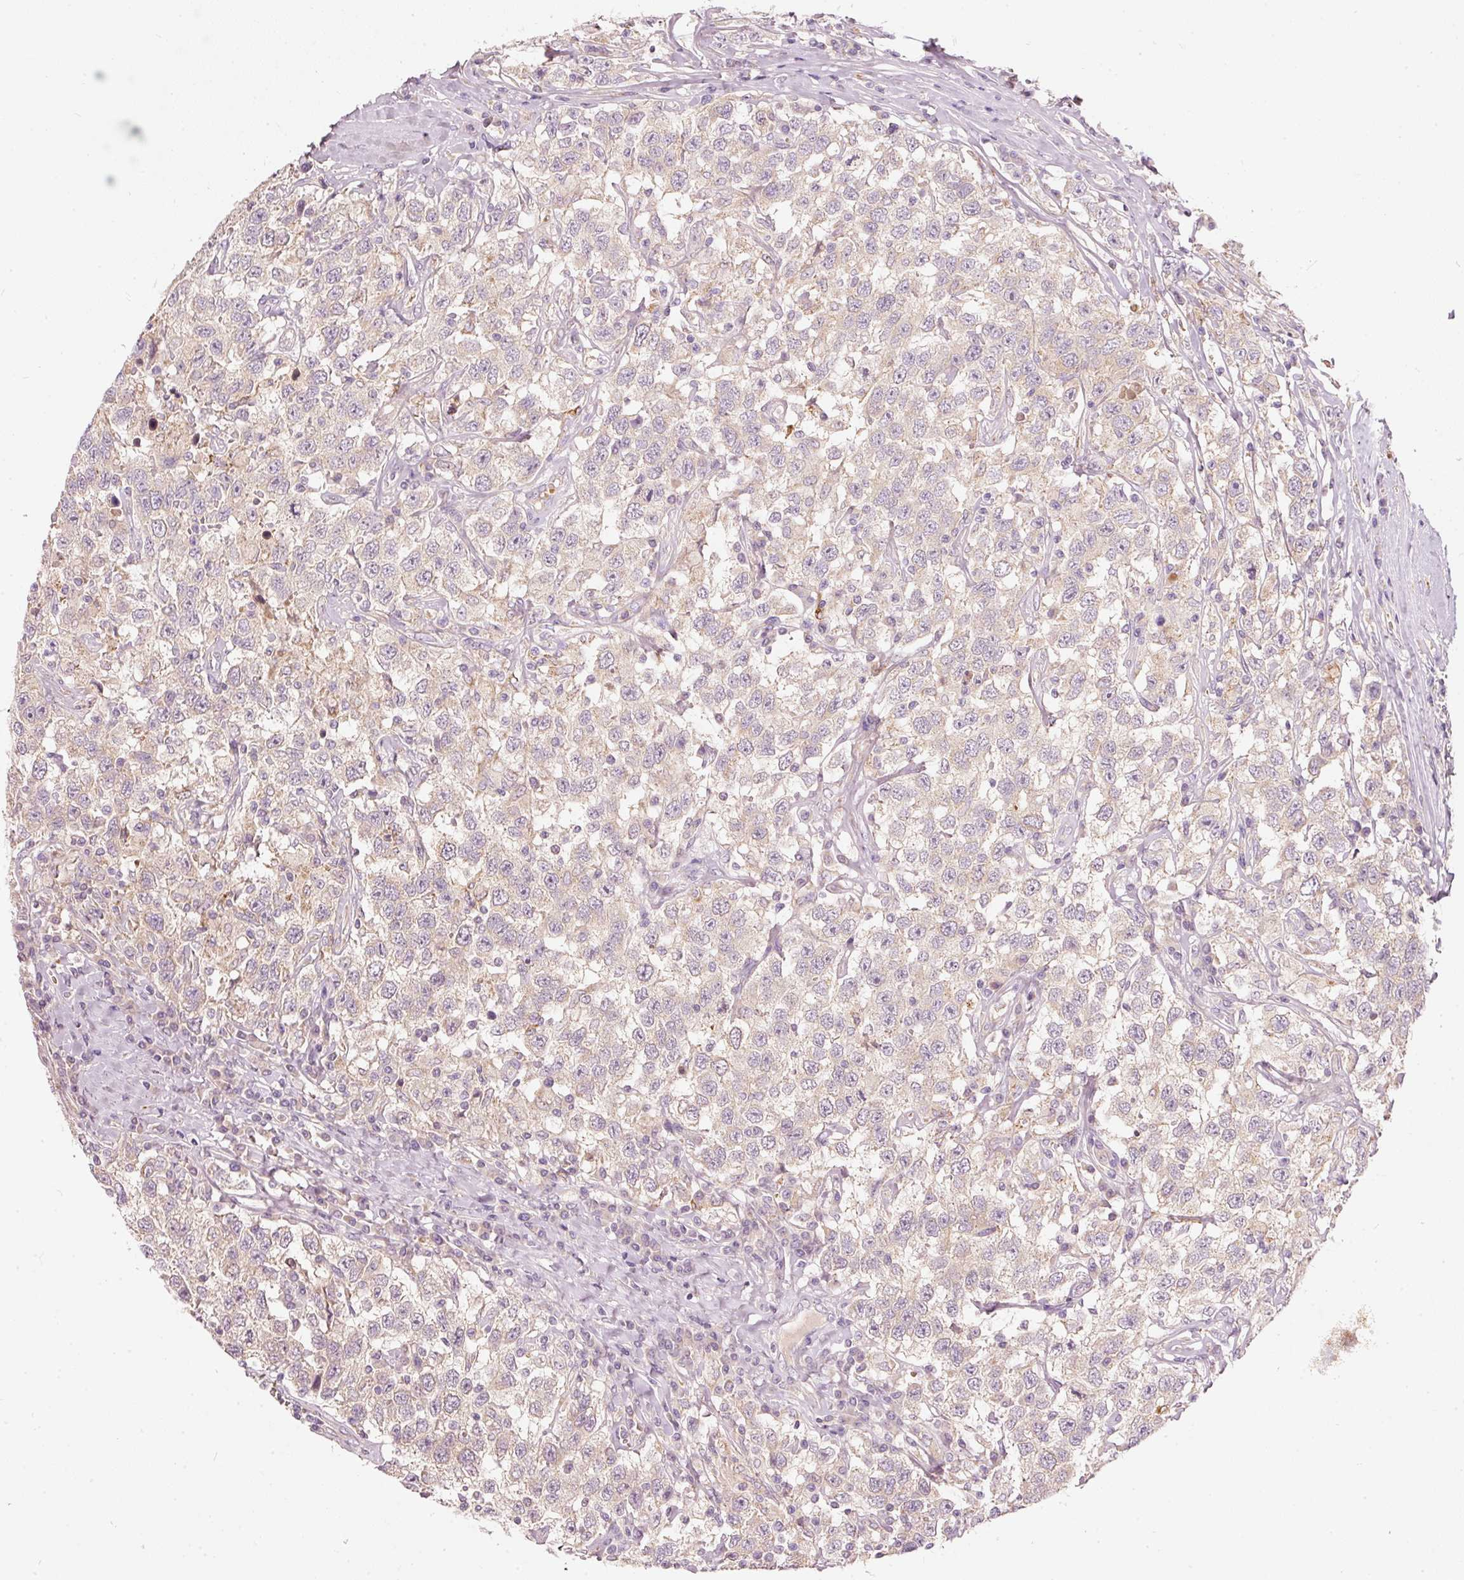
{"staining": {"intensity": "negative", "quantity": "none", "location": "none"}, "tissue": "testis cancer", "cell_type": "Tumor cells", "image_type": "cancer", "snomed": [{"axis": "morphology", "description": "Seminoma, NOS"}, {"axis": "topography", "description": "Testis"}], "caption": "Testis cancer (seminoma) stained for a protein using immunohistochemistry (IHC) demonstrates no positivity tumor cells.", "gene": "KLHL21", "patient": {"sex": "male", "age": 41}}